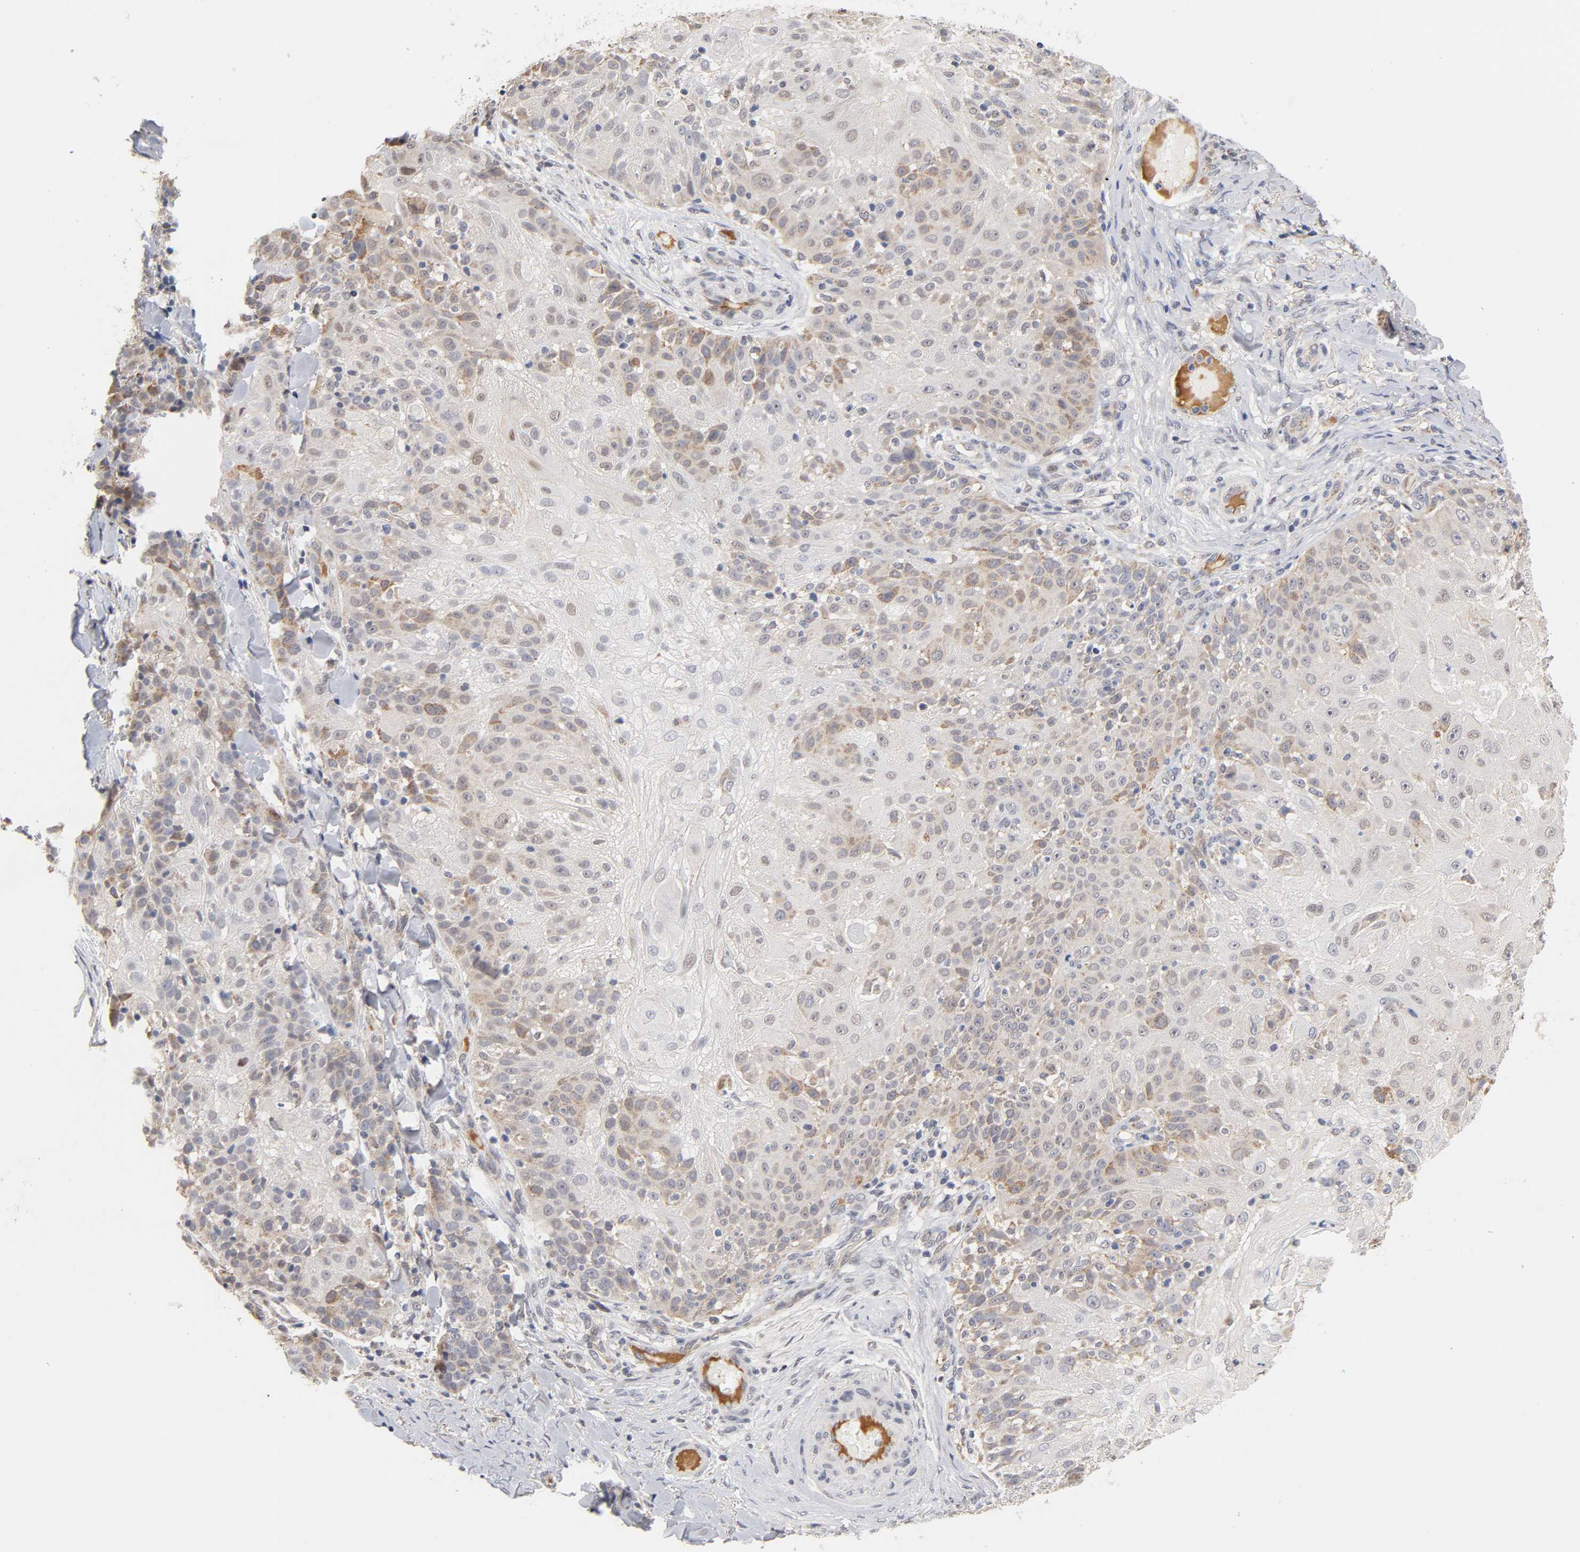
{"staining": {"intensity": "moderate", "quantity": "25%-75%", "location": "cytoplasmic/membranous"}, "tissue": "skin cancer", "cell_type": "Tumor cells", "image_type": "cancer", "snomed": [{"axis": "morphology", "description": "Normal tissue, NOS"}, {"axis": "morphology", "description": "Squamous cell carcinoma, NOS"}, {"axis": "topography", "description": "Skin"}], "caption": "A photomicrograph showing moderate cytoplasmic/membranous positivity in about 25%-75% of tumor cells in squamous cell carcinoma (skin), as visualized by brown immunohistochemical staining.", "gene": "GSTZ1", "patient": {"sex": "female", "age": 83}}